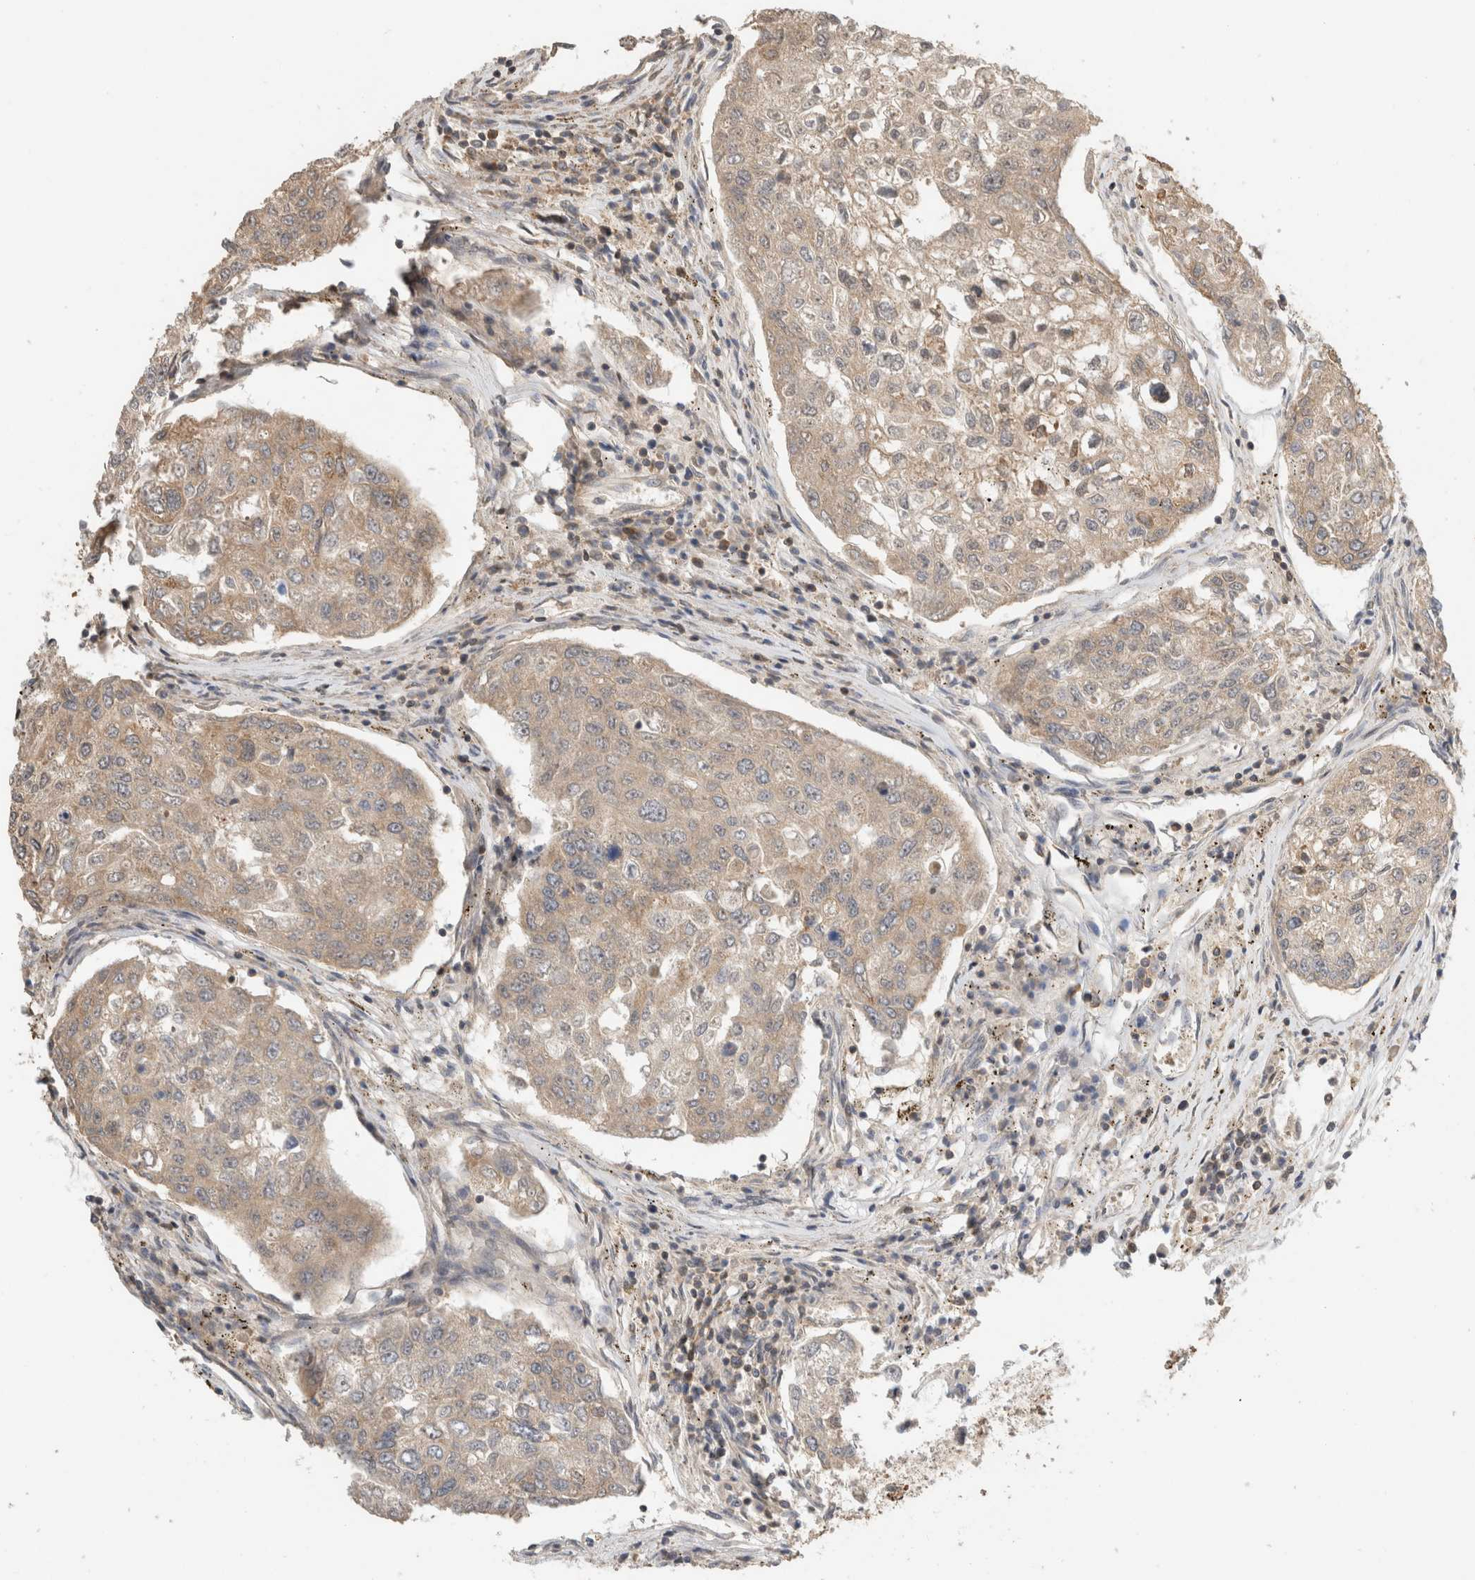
{"staining": {"intensity": "weak", "quantity": ">75%", "location": "cytoplasmic/membranous"}, "tissue": "urothelial cancer", "cell_type": "Tumor cells", "image_type": "cancer", "snomed": [{"axis": "morphology", "description": "Urothelial carcinoma, High grade"}, {"axis": "topography", "description": "Lymph node"}, {"axis": "topography", "description": "Urinary bladder"}], "caption": "Tumor cells show weak cytoplasmic/membranous staining in approximately >75% of cells in high-grade urothelial carcinoma.", "gene": "SNRNP40", "patient": {"sex": "male", "age": 51}}